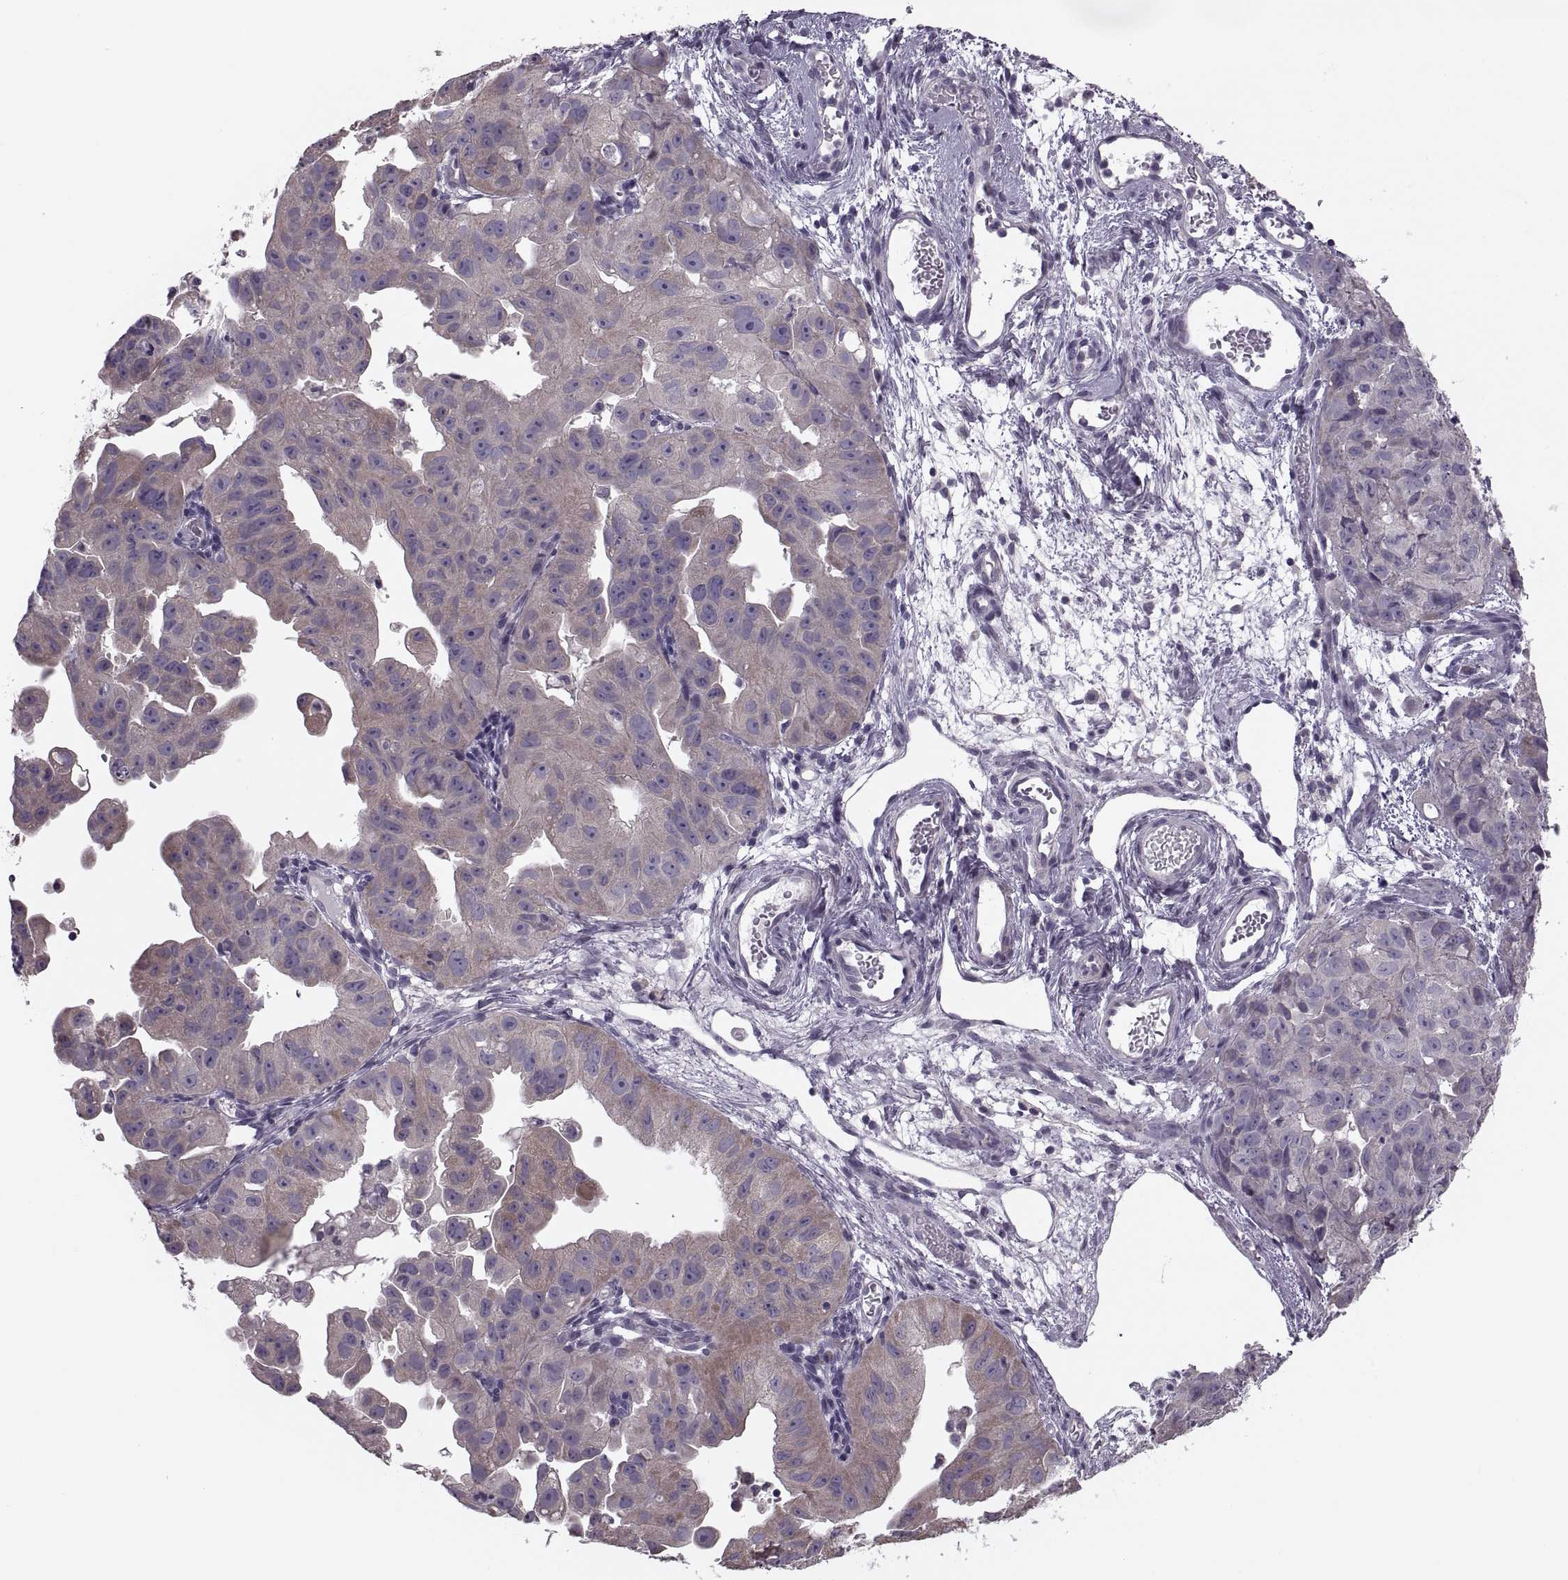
{"staining": {"intensity": "weak", "quantity": "25%-75%", "location": "cytoplasmic/membranous"}, "tissue": "ovarian cancer", "cell_type": "Tumor cells", "image_type": "cancer", "snomed": [{"axis": "morphology", "description": "Carcinoma, endometroid"}, {"axis": "topography", "description": "Ovary"}], "caption": "Ovarian cancer was stained to show a protein in brown. There is low levels of weak cytoplasmic/membranous expression in about 25%-75% of tumor cells.", "gene": "PRSS54", "patient": {"sex": "female", "age": 85}}